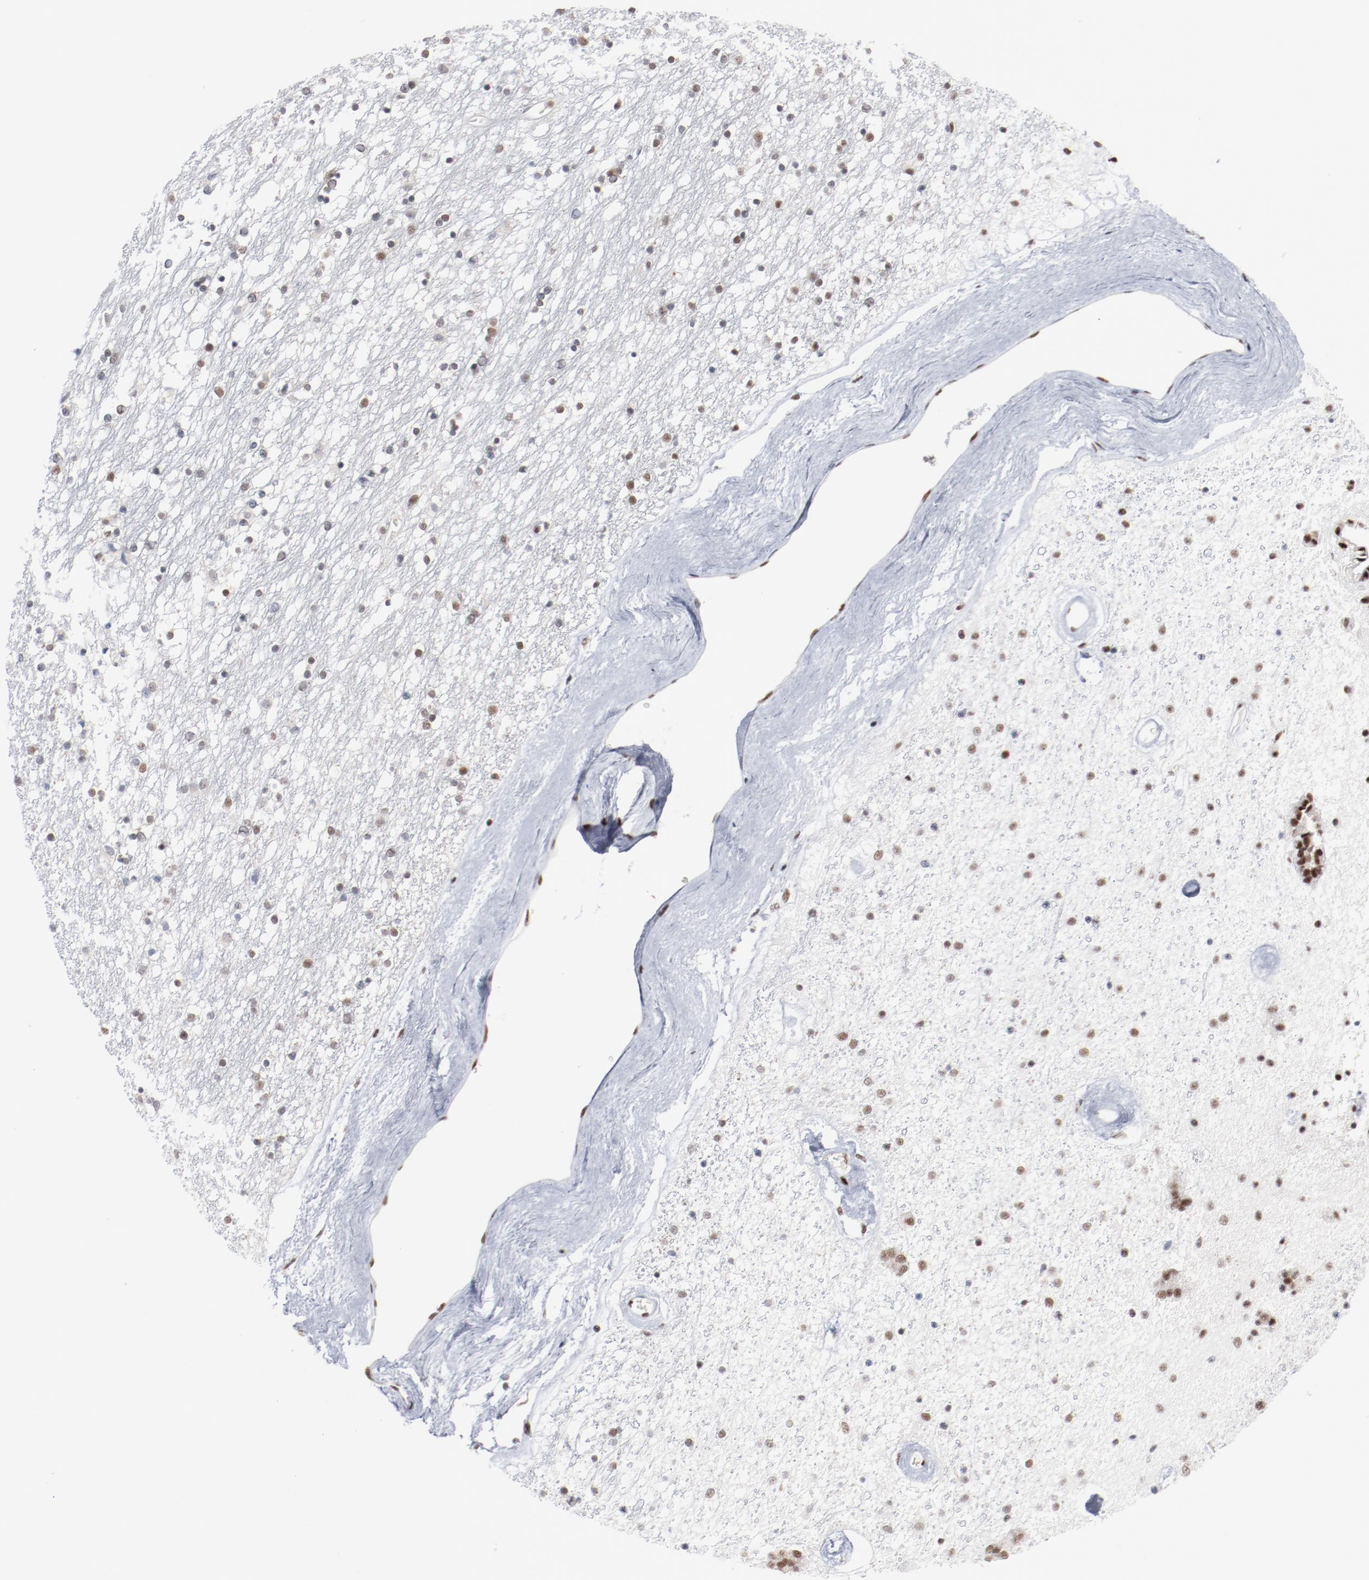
{"staining": {"intensity": "moderate", "quantity": "25%-75%", "location": "nuclear"}, "tissue": "caudate", "cell_type": "Glial cells", "image_type": "normal", "snomed": [{"axis": "morphology", "description": "Normal tissue, NOS"}, {"axis": "topography", "description": "Lateral ventricle wall"}], "caption": "IHC of unremarkable human caudate demonstrates medium levels of moderate nuclear expression in about 25%-75% of glial cells.", "gene": "BUB3", "patient": {"sex": "female", "age": 54}}